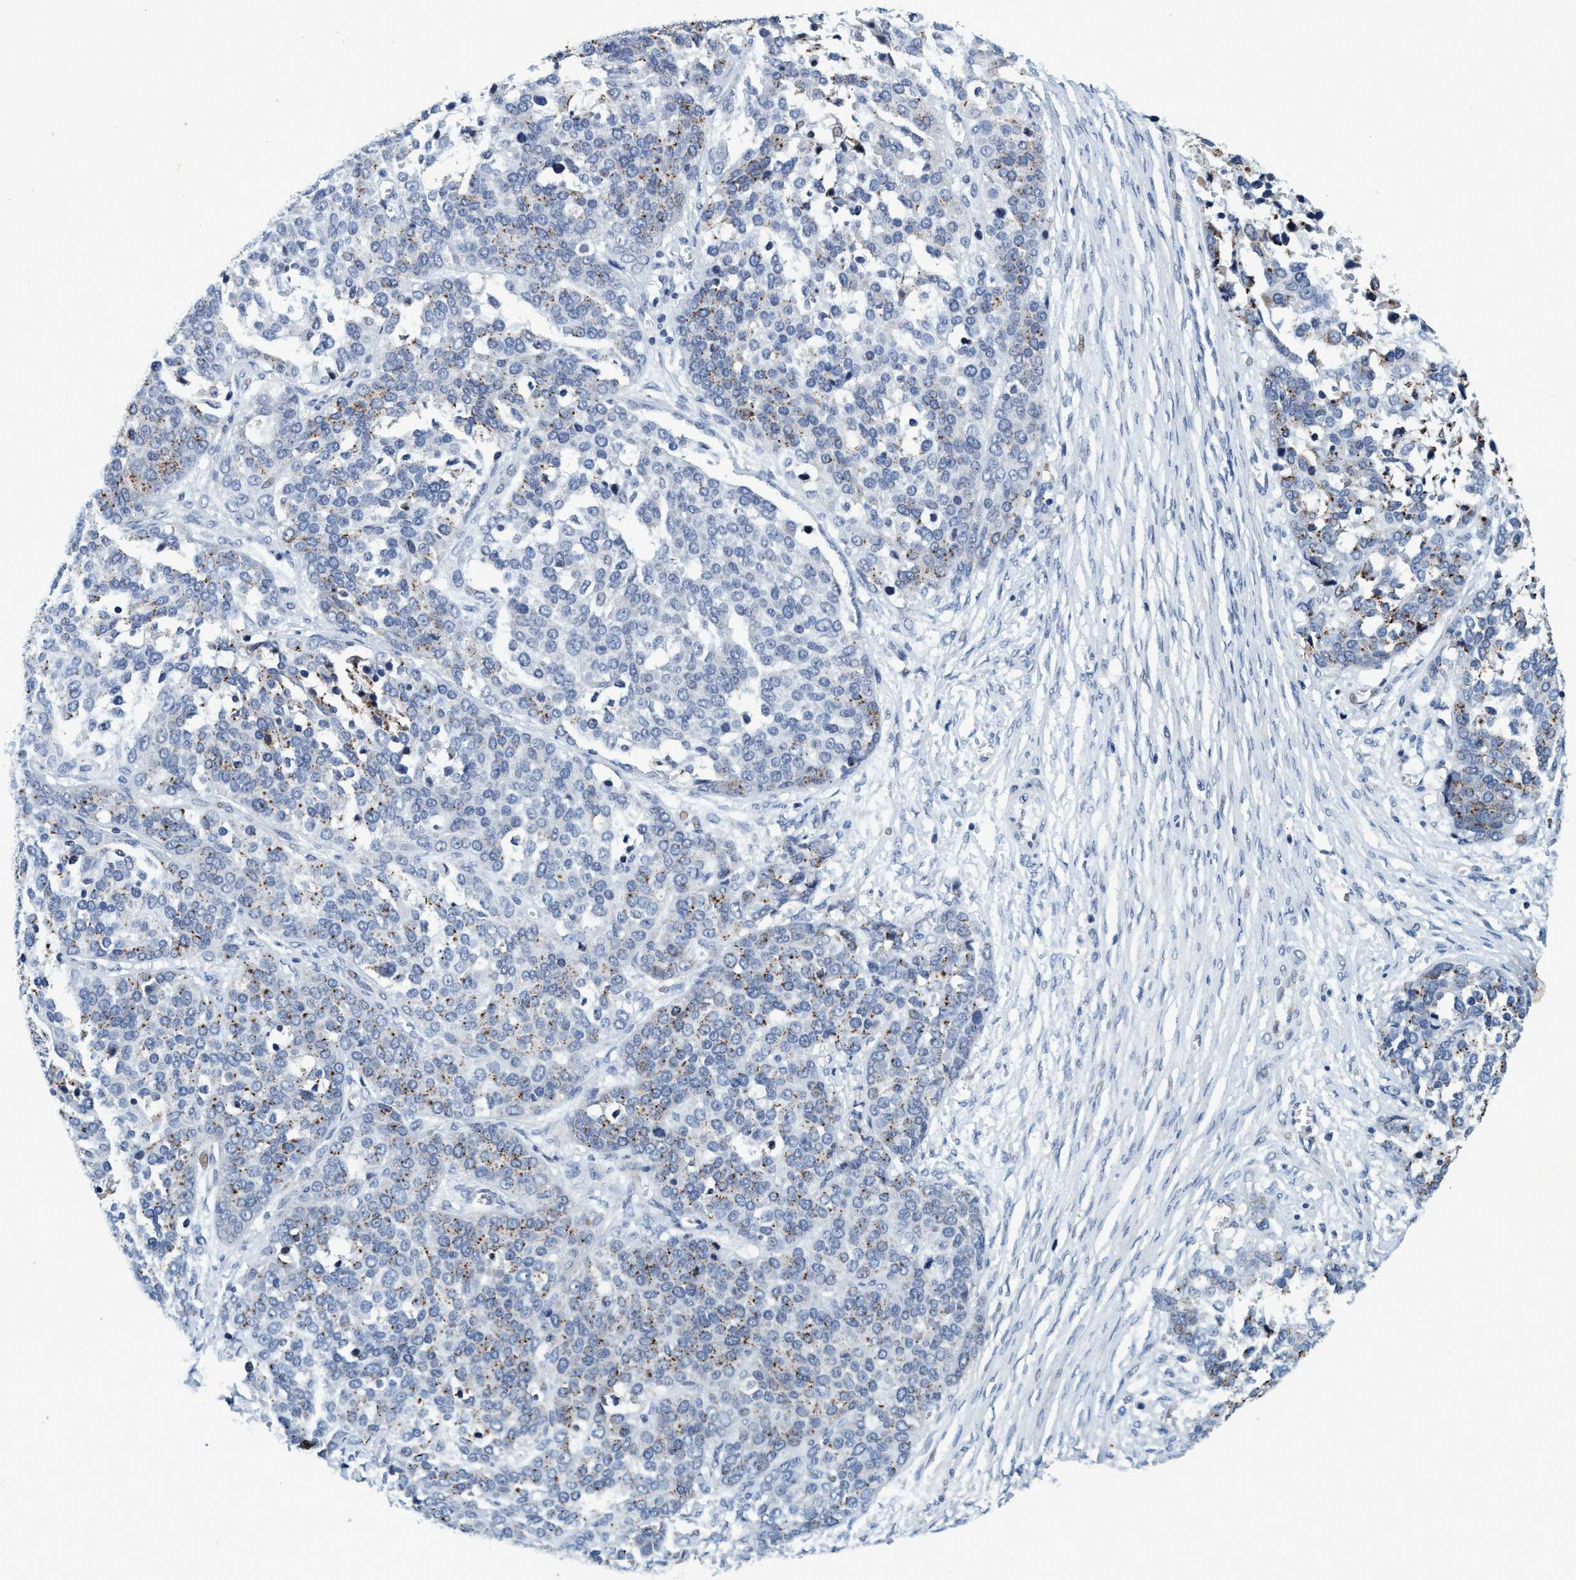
{"staining": {"intensity": "weak", "quantity": "25%-75%", "location": "cytoplasmic/membranous"}, "tissue": "ovarian cancer", "cell_type": "Tumor cells", "image_type": "cancer", "snomed": [{"axis": "morphology", "description": "Cystadenocarcinoma, serous, NOS"}, {"axis": "topography", "description": "Ovary"}], "caption": "Ovarian cancer (serous cystadenocarcinoma) stained with a brown dye shows weak cytoplasmic/membranous positive staining in approximately 25%-75% of tumor cells.", "gene": "GRB14", "patient": {"sex": "female", "age": 44}}